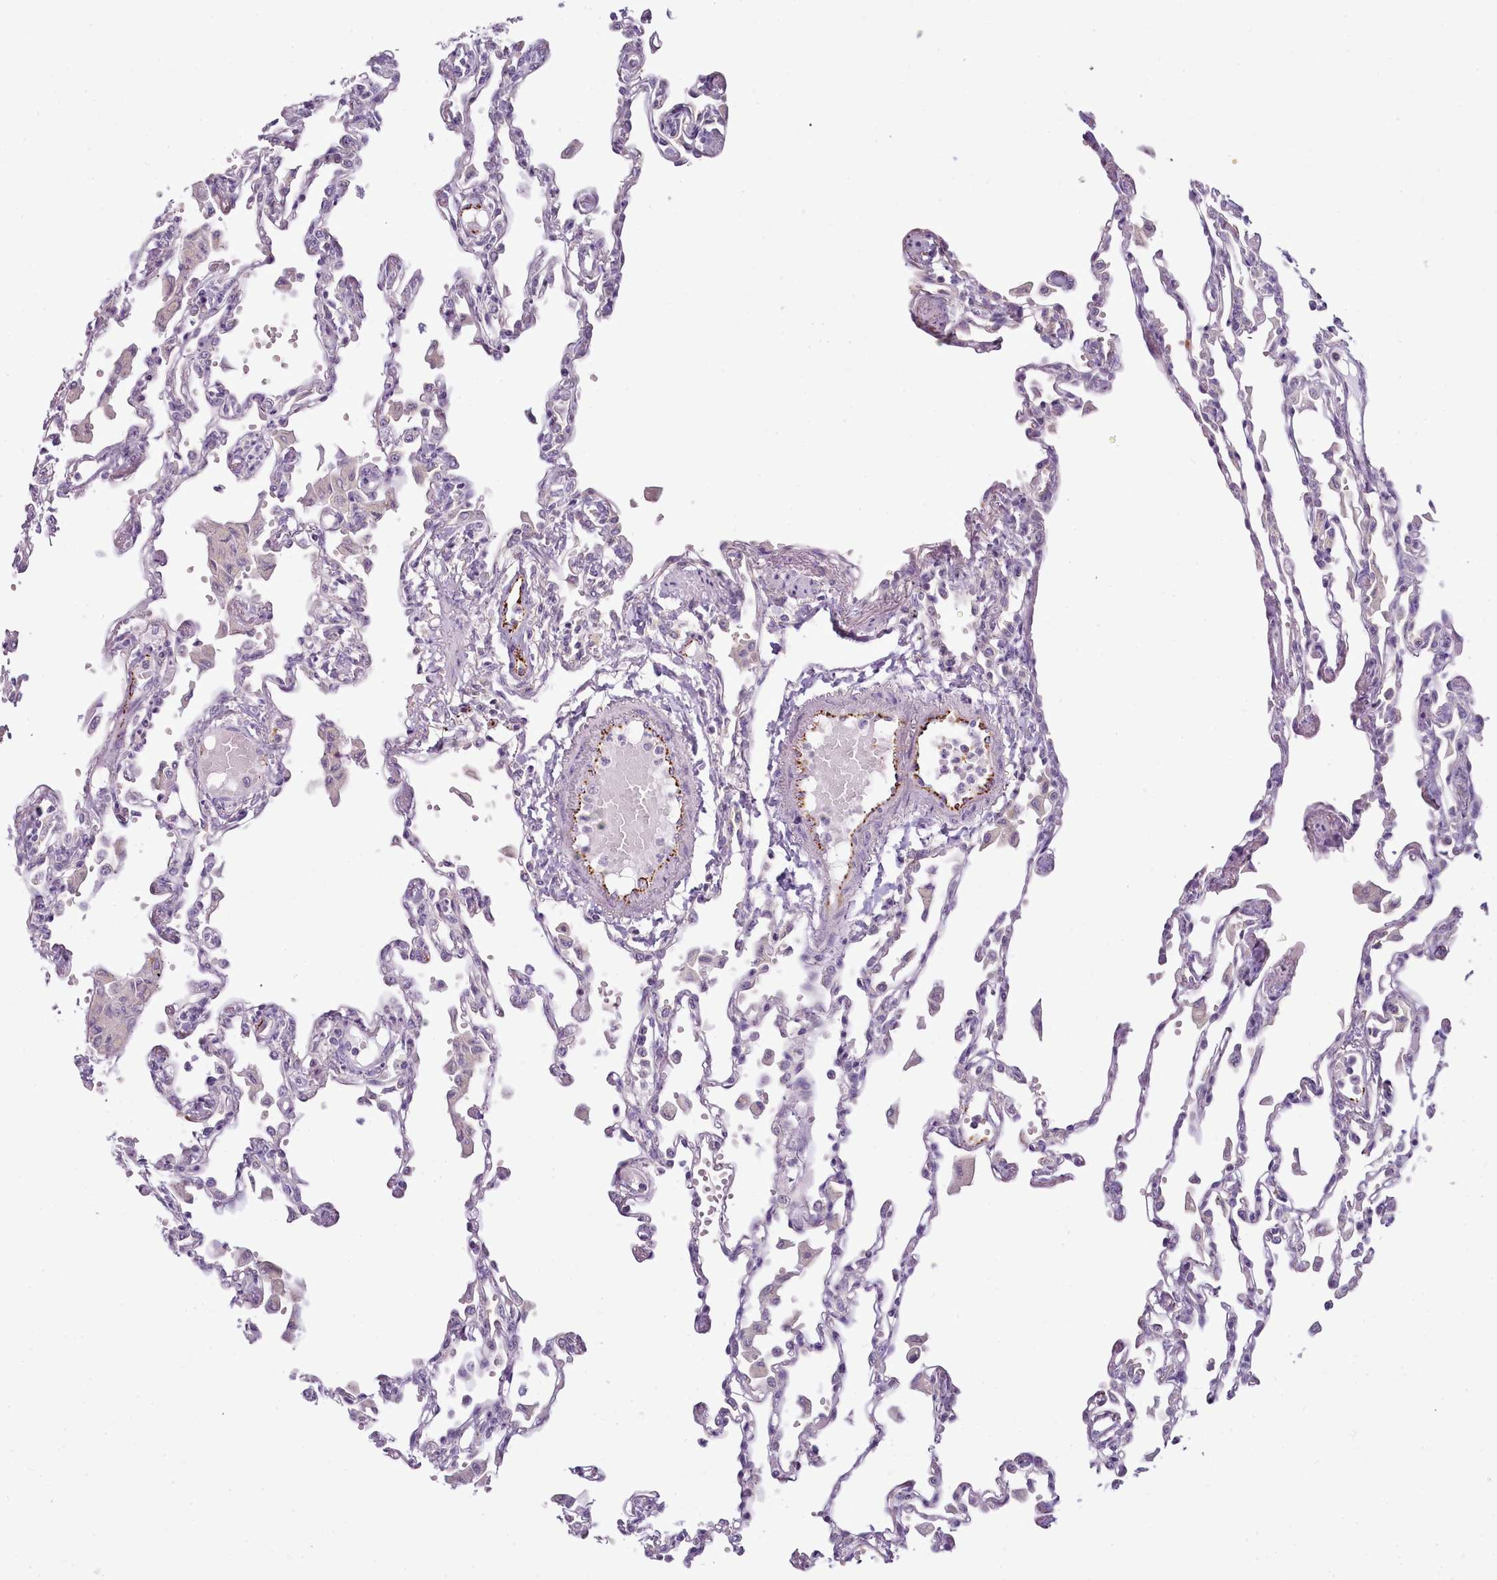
{"staining": {"intensity": "negative", "quantity": "none", "location": "none"}, "tissue": "lung", "cell_type": "Alveolar cells", "image_type": "normal", "snomed": [{"axis": "morphology", "description": "Normal tissue, NOS"}, {"axis": "topography", "description": "Bronchus"}, {"axis": "topography", "description": "Lung"}], "caption": "Immunohistochemical staining of normal lung demonstrates no significant positivity in alveolar cells.", "gene": "CAPN7", "patient": {"sex": "female", "age": 49}}